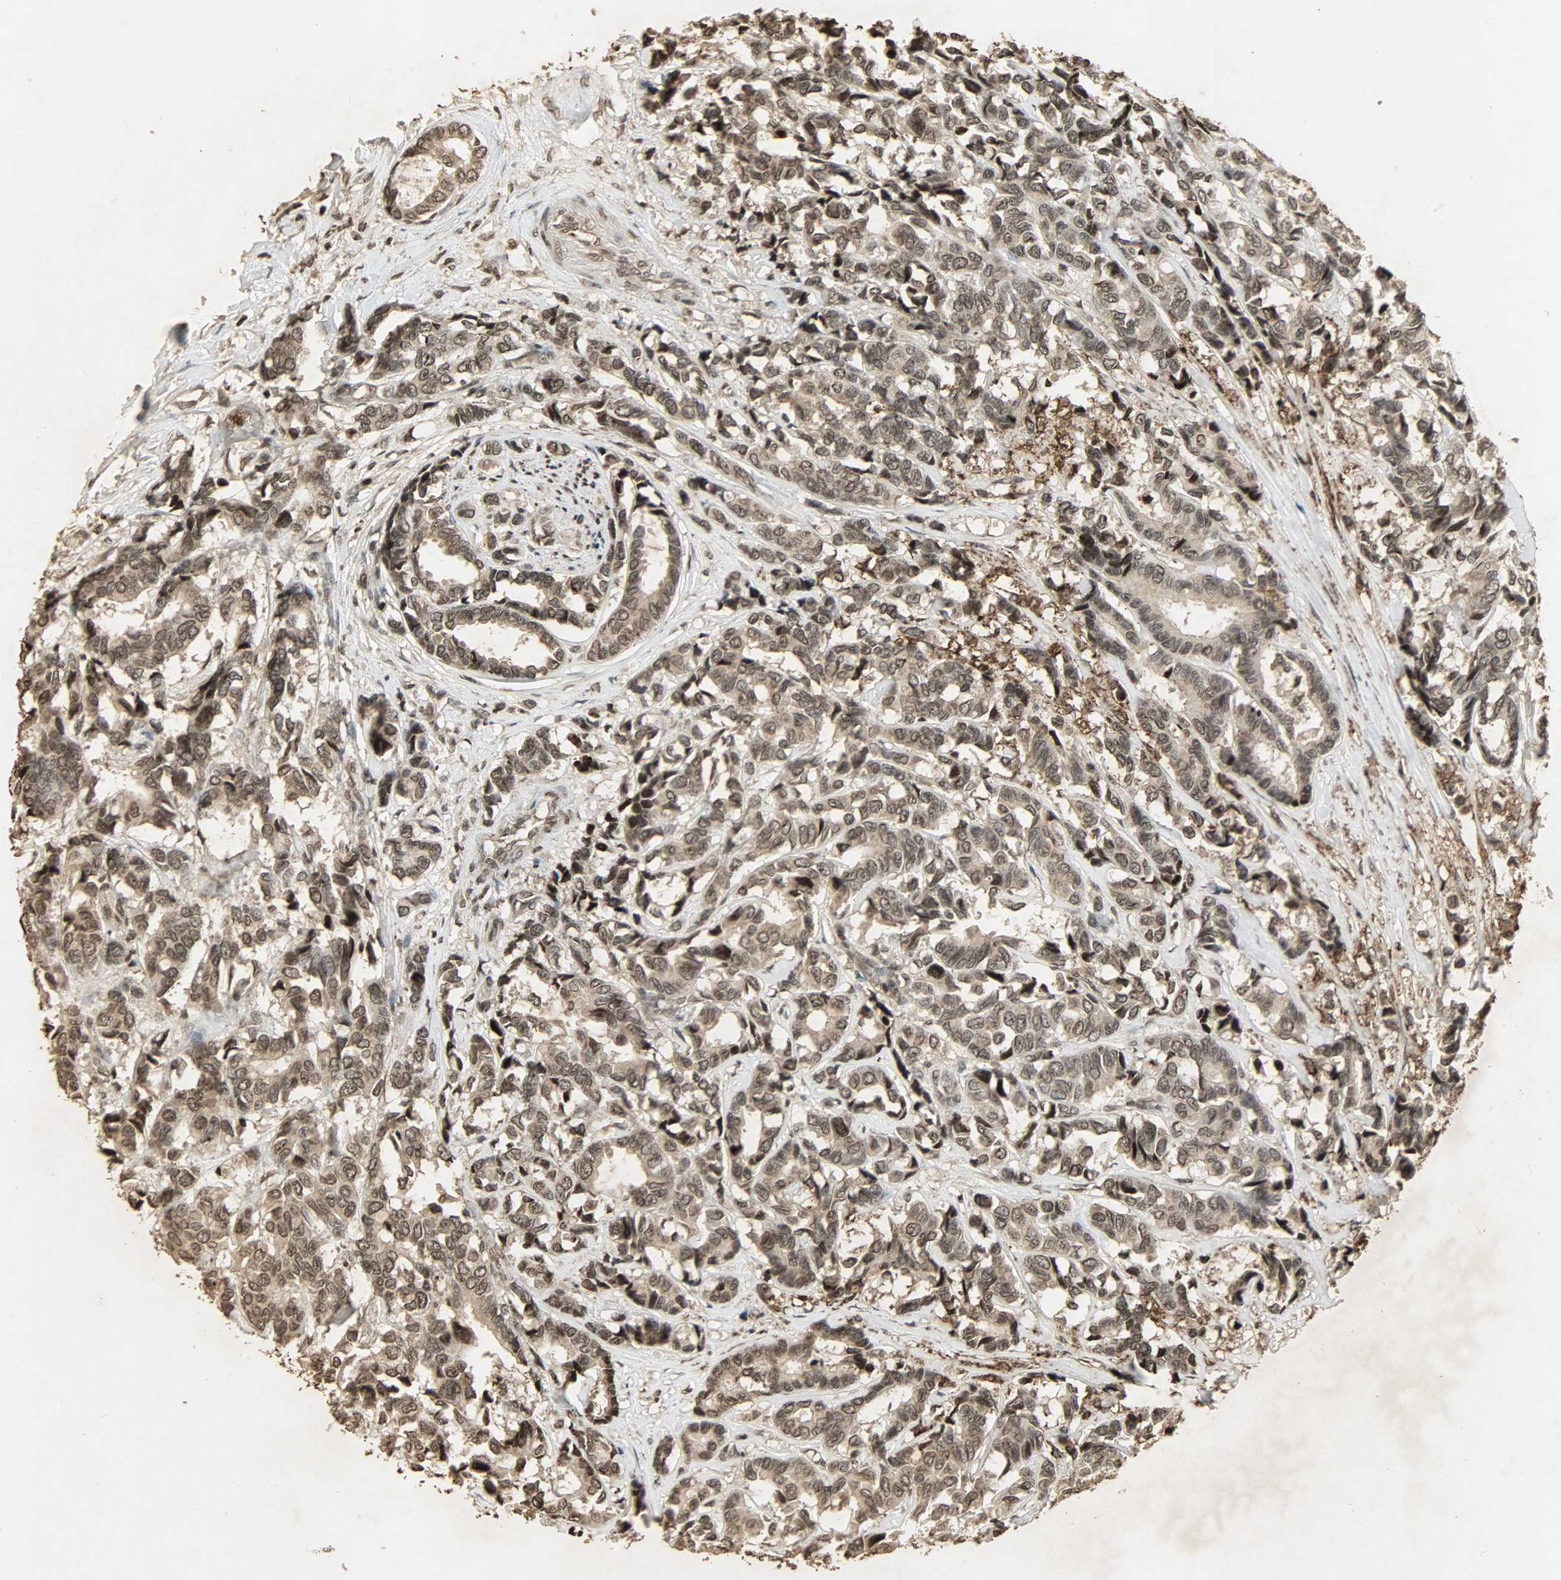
{"staining": {"intensity": "strong", "quantity": ">75%", "location": "cytoplasmic/membranous,nuclear"}, "tissue": "breast cancer", "cell_type": "Tumor cells", "image_type": "cancer", "snomed": [{"axis": "morphology", "description": "Duct carcinoma"}, {"axis": "topography", "description": "Breast"}], "caption": "The histopathology image shows staining of breast cancer, revealing strong cytoplasmic/membranous and nuclear protein positivity (brown color) within tumor cells.", "gene": "PPP3R1", "patient": {"sex": "female", "age": 87}}